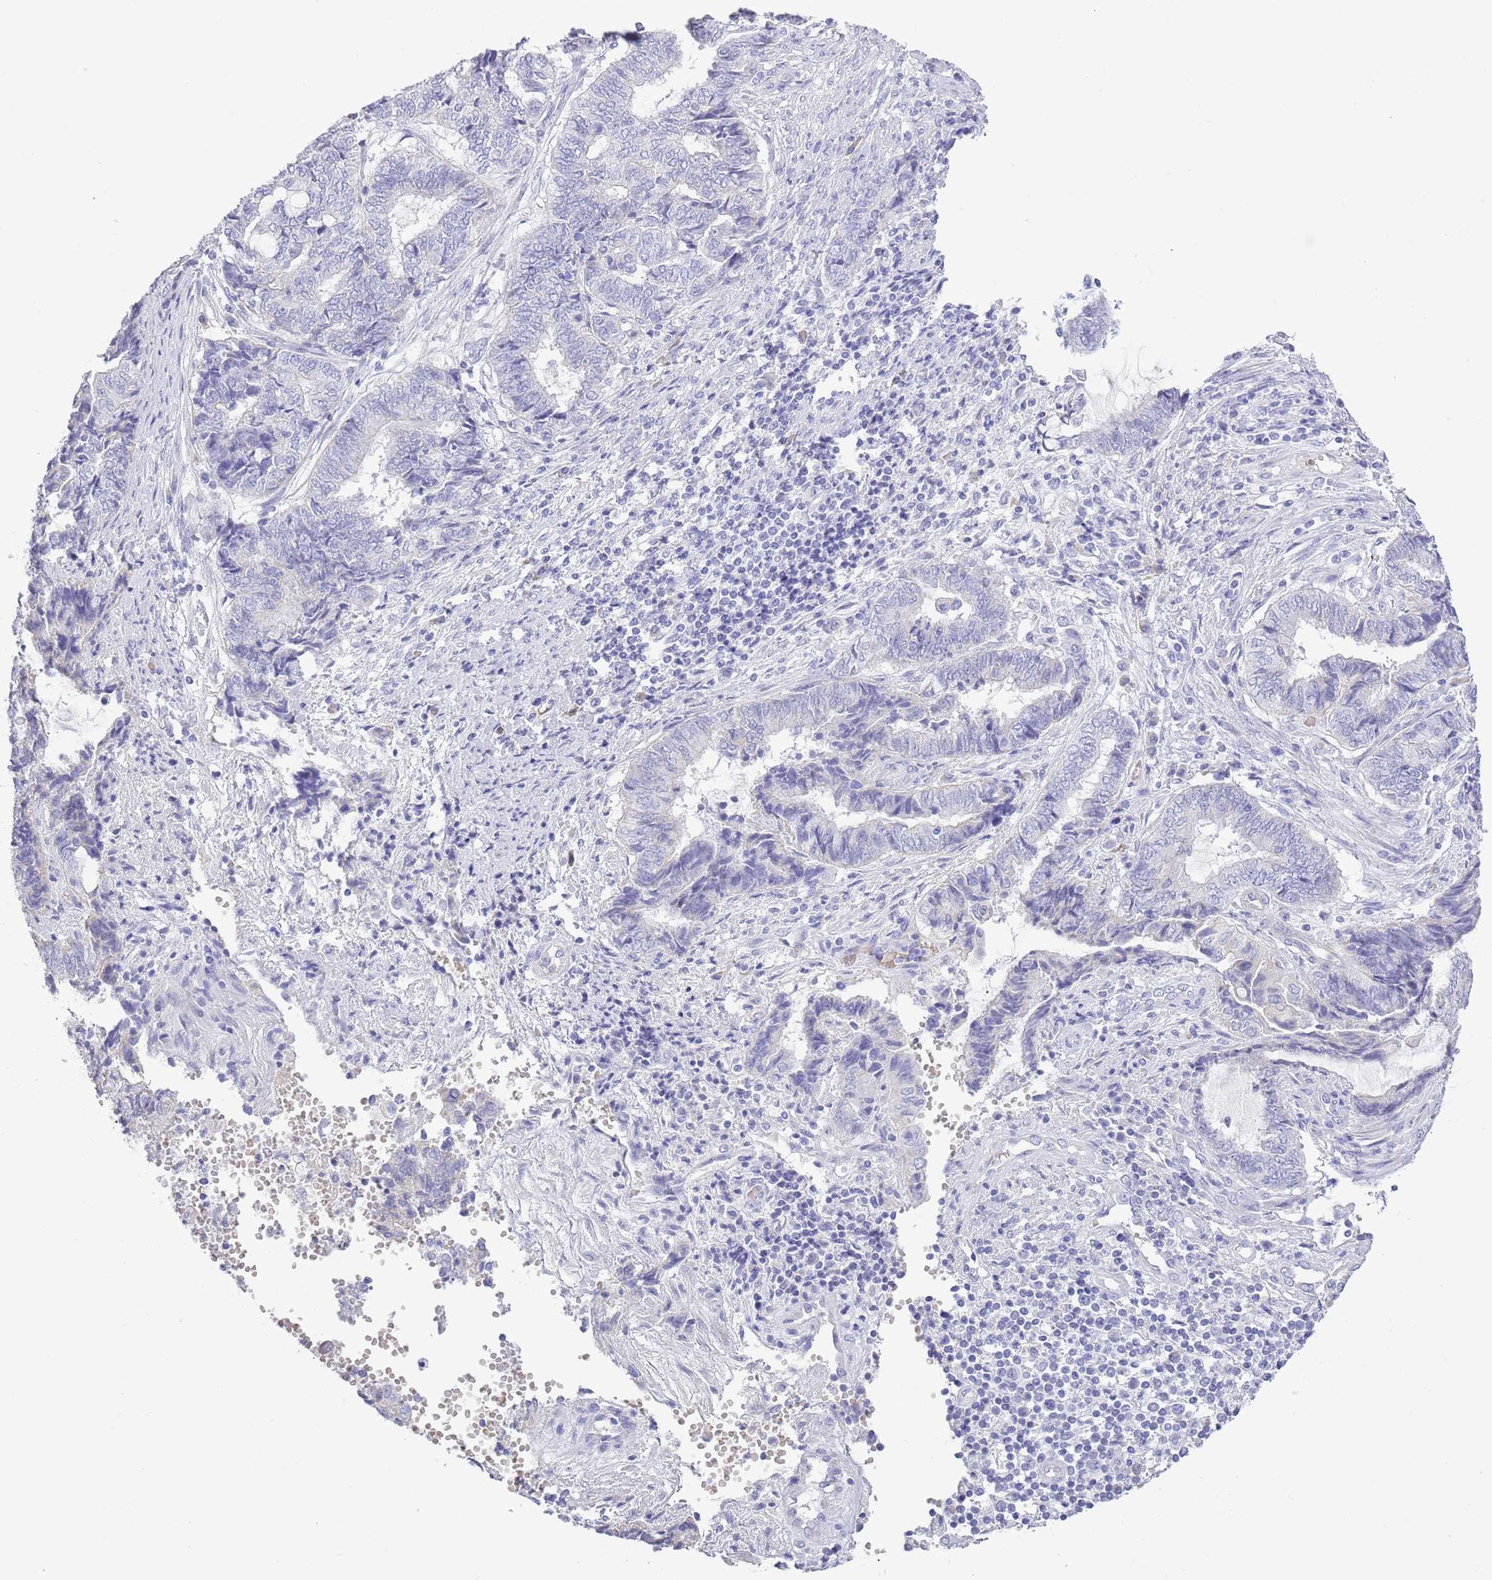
{"staining": {"intensity": "negative", "quantity": "none", "location": "none"}, "tissue": "endometrial cancer", "cell_type": "Tumor cells", "image_type": "cancer", "snomed": [{"axis": "morphology", "description": "Adenocarcinoma, NOS"}, {"axis": "topography", "description": "Uterus"}, {"axis": "topography", "description": "Endometrium"}], "caption": "The histopathology image displays no significant expression in tumor cells of endometrial cancer. (DAB immunohistochemistry (IHC) visualized using brightfield microscopy, high magnification).", "gene": "ACR", "patient": {"sex": "female", "age": 70}}